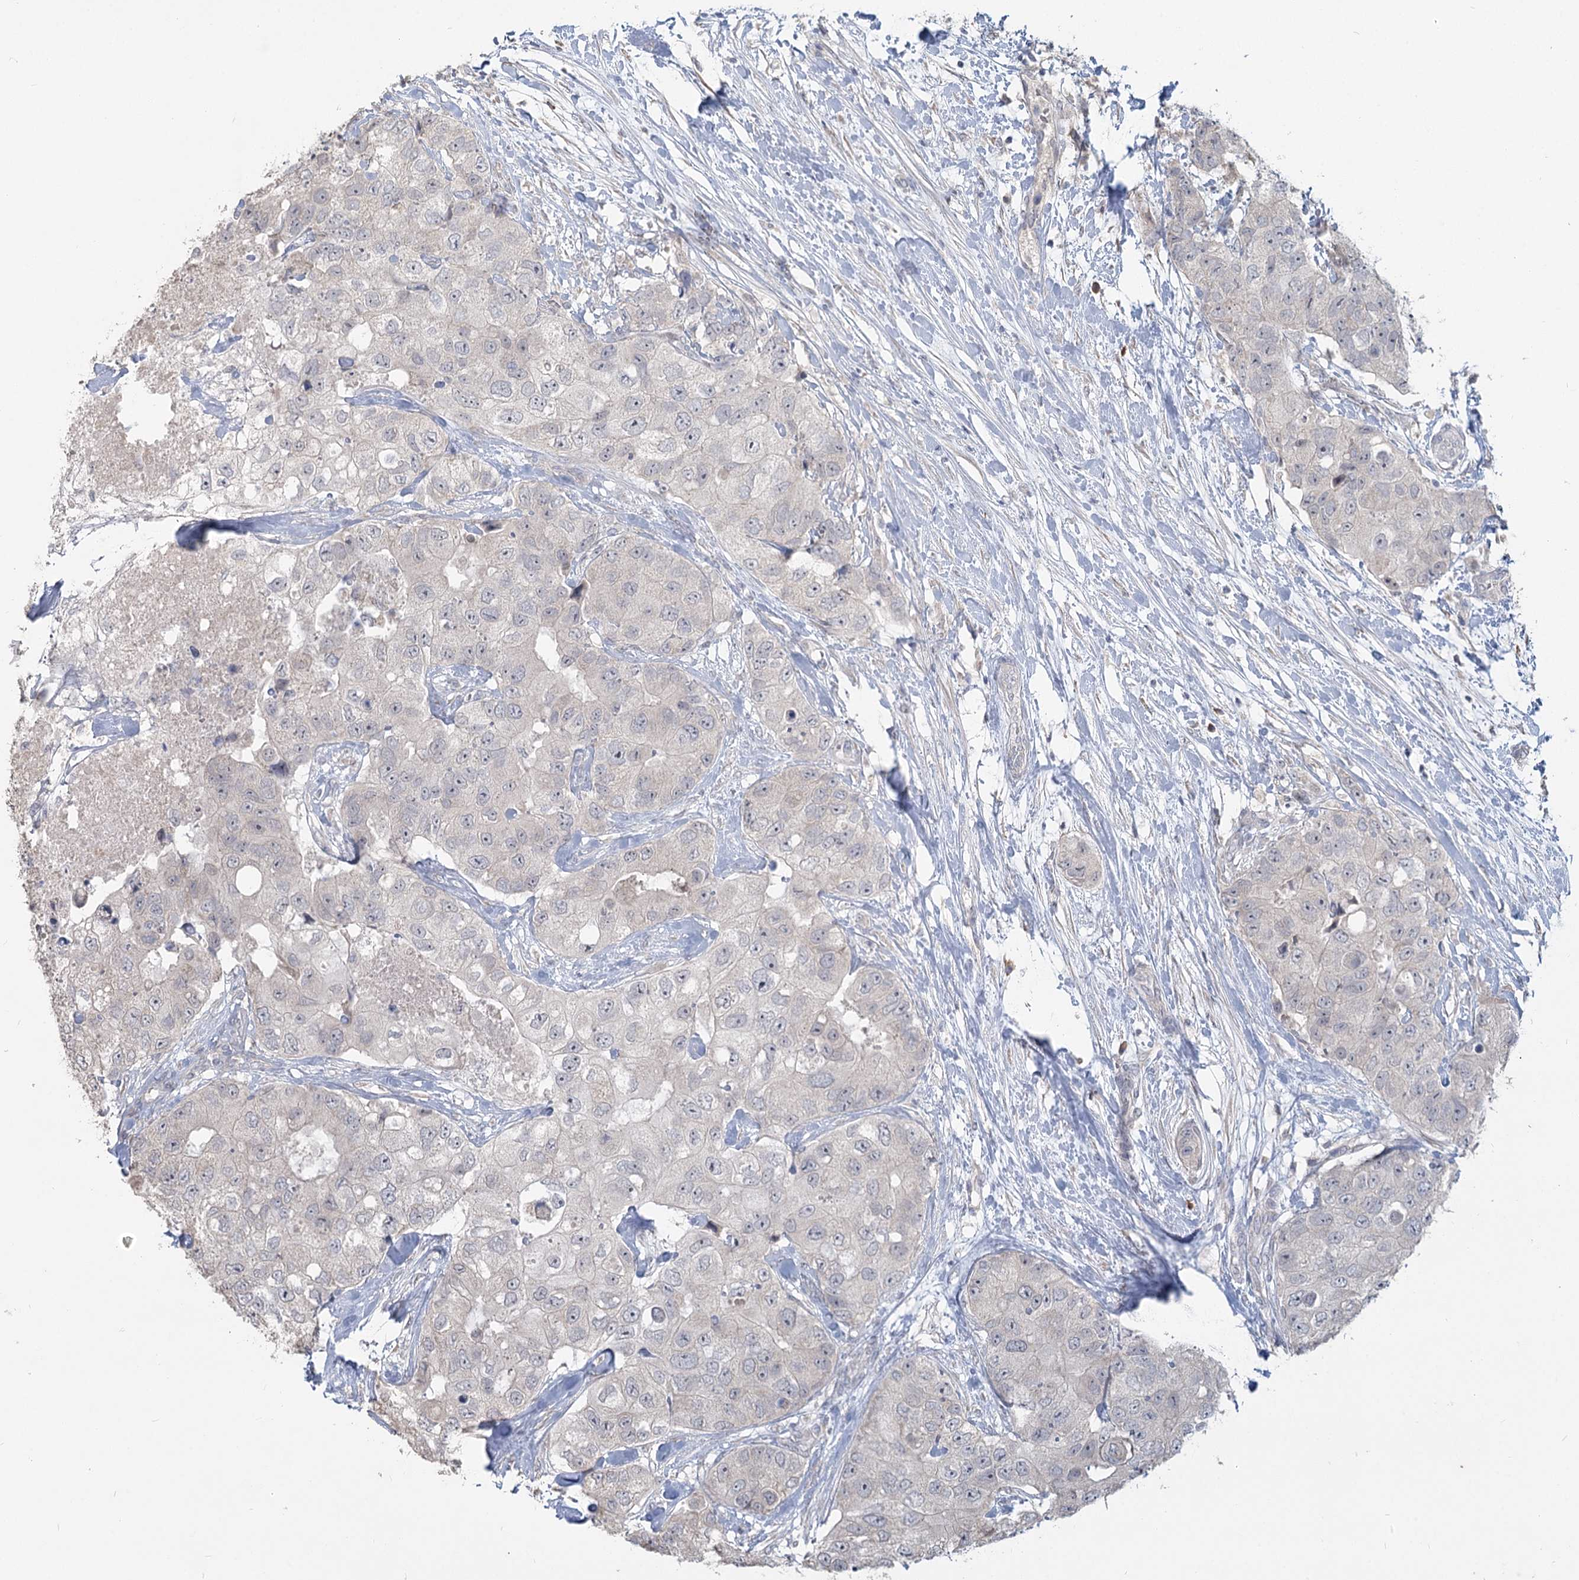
{"staining": {"intensity": "negative", "quantity": "none", "location": "none"}, "tissue": "breast cancer", "cell_type": "Tumor cells", "image_type": "cancer", "snomed": [{"axis": "morphology", "description": "Duct carcinoma"}, {"axis": "topography", "description": "Breast"}], "caption": "Infiltrating ductal carcinoma (breast) was stained to show a protein in brown. There is no significant staining in tumor cells. Brightfield microscopy of immunohistochemistry stained with DAB (brown) and hematoxylin (blue), captured at high magnification.", "gene": "SLC9A3", "patient": {"sex": "female", "age": 62}}